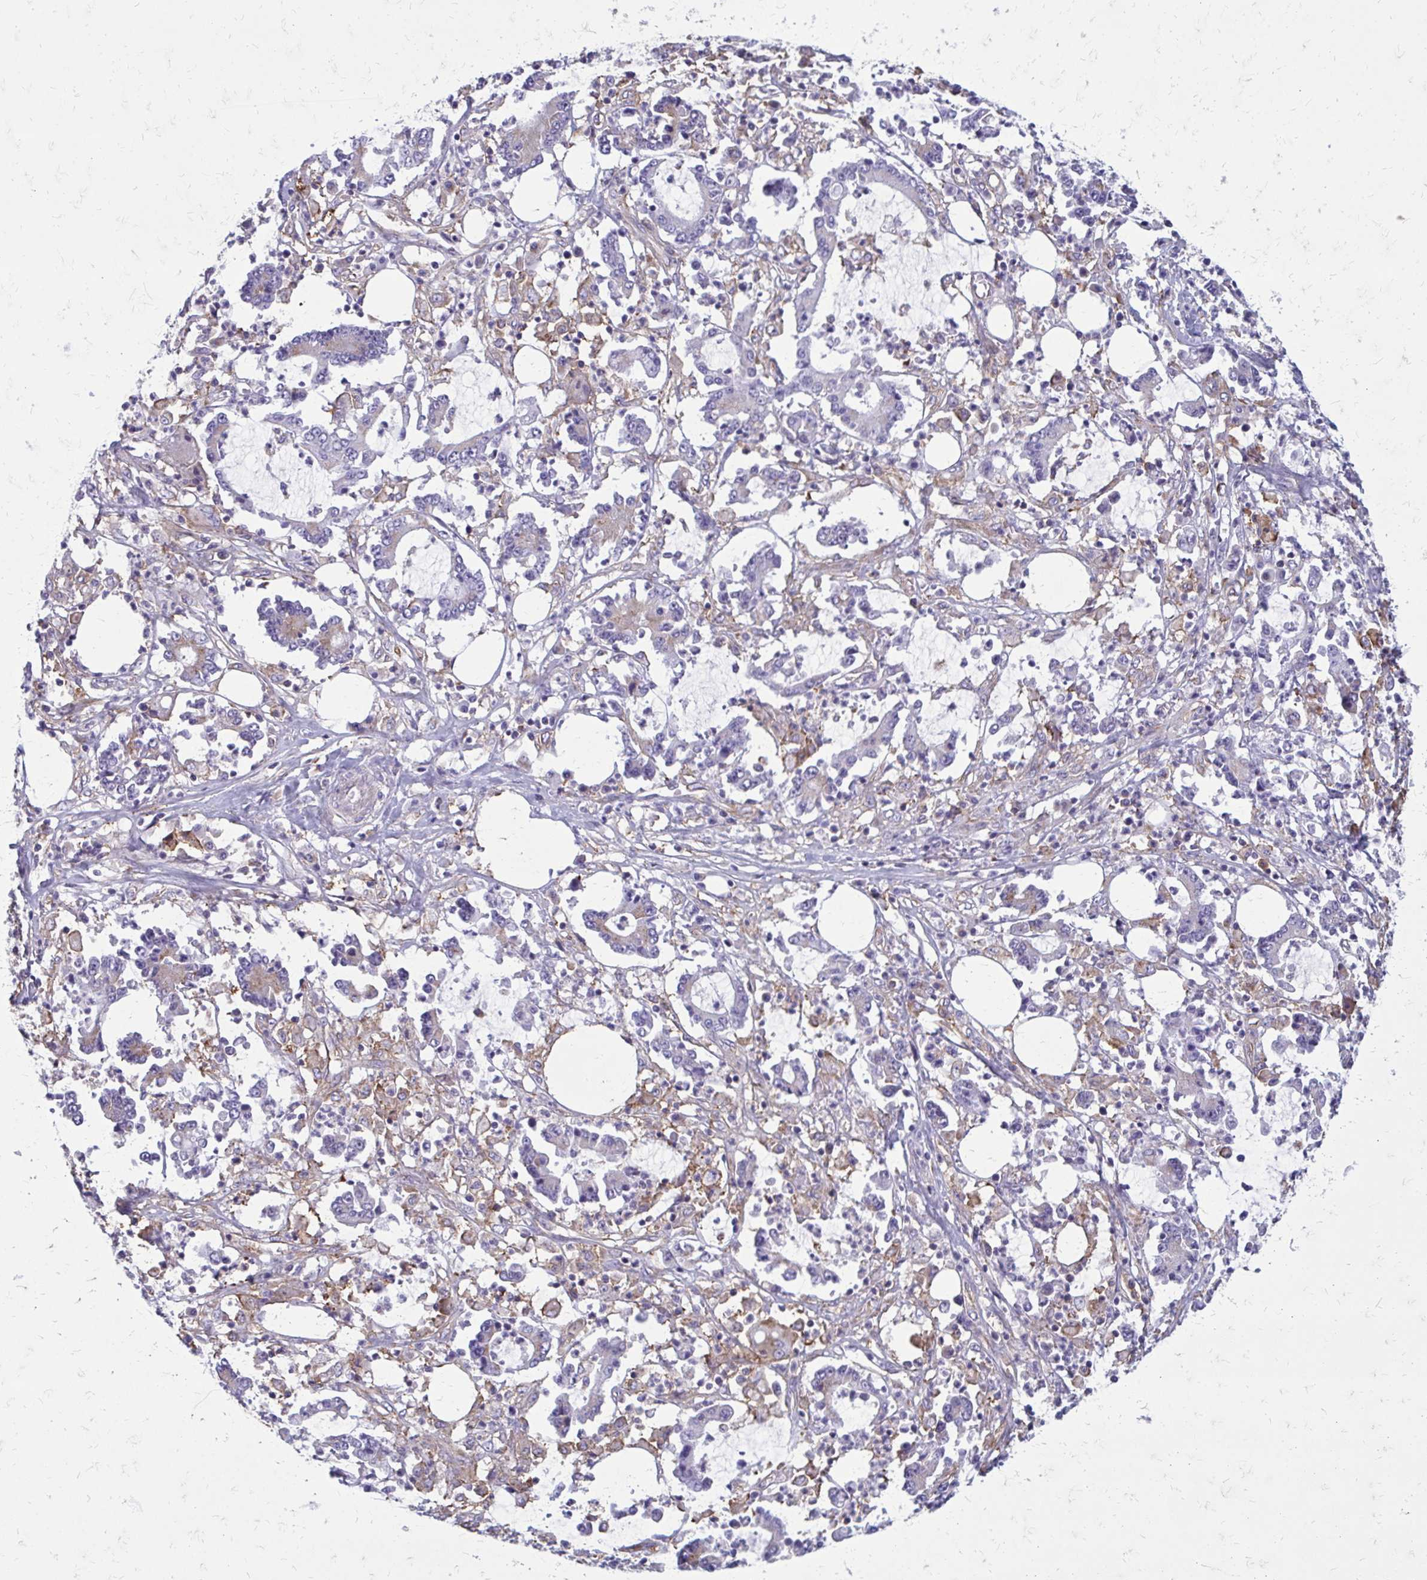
{"staining": {"intensity": "weak", "quantity": "25%-75%", "location": "cytoplasmic/membranous"}, "tissue": "stomach cancer", "cell_type": "Tumor cells", "image_type": "cancer", "snomed": [{"axis": "morphology", "description": "Adenocarcinoma, NOS"}, {"axis": "topography", "description": "Stomach, upper"}], "caption": "Human stomach adenocarcinoma stained with a brown dye exhibits weak cytoplasmic/membranous positive staining in about 25%-75% of tumor cells.", "gene": "CLTA", "patient": {"sex": "male", "age": 68}}